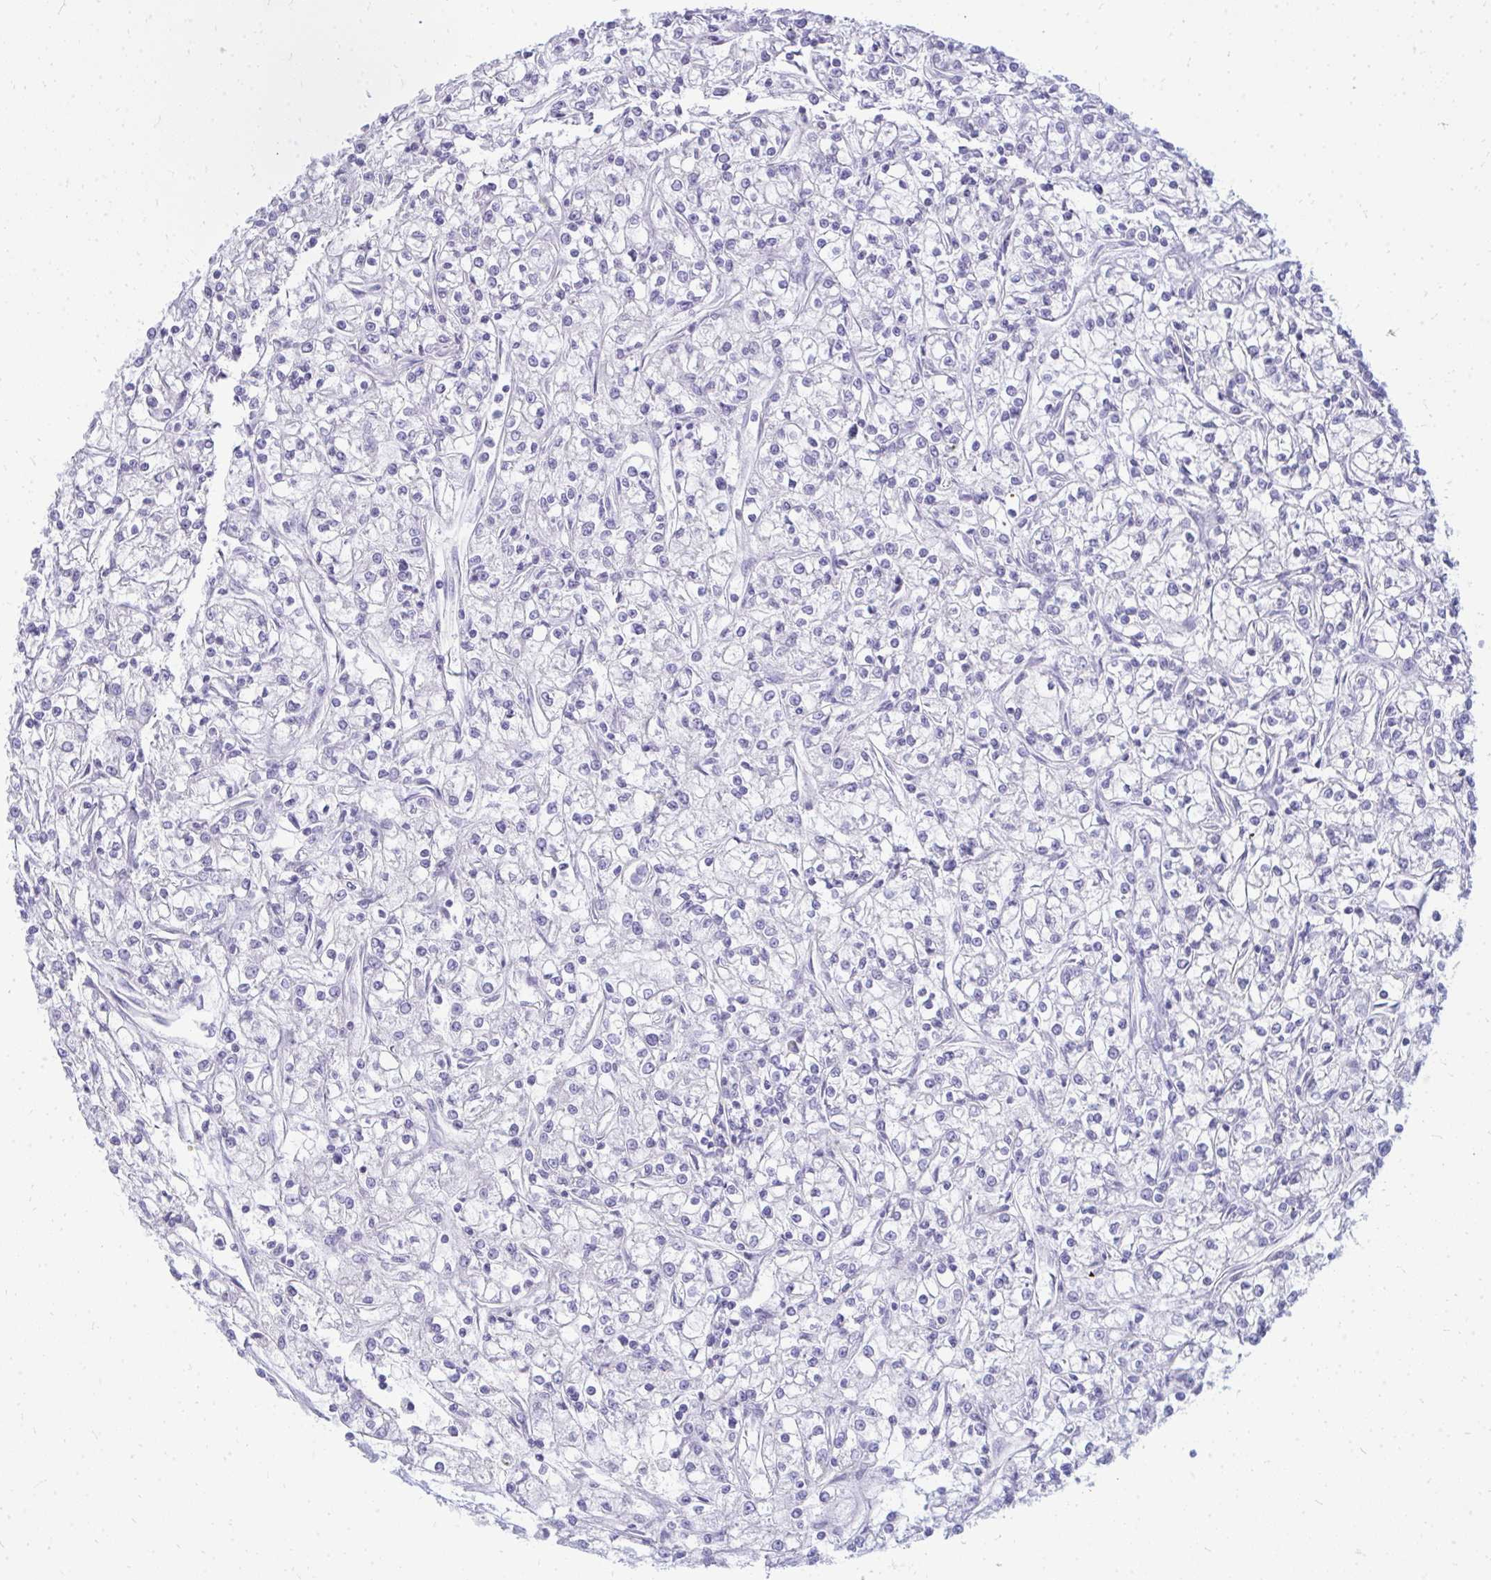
{"staining": {"intensity": "negative", "quantity": "none", "location": "none"}, "tissue": "renal cancer", "cell_type": "Tumor cells", "image_type": "cancer", "snomed": [{"axis": "morphology", "description": "Adenocarcinoma, NOS"}, {"axis": "topography", "description": "Kidney"}], "caption": "A high-resolution photomicrograph shows immunohistochemistry staining of renal cancer, which displays no significant expression in tumor cells.", "gene": "TSPEAR", "patient": {"sex": "female", "age": 59}}